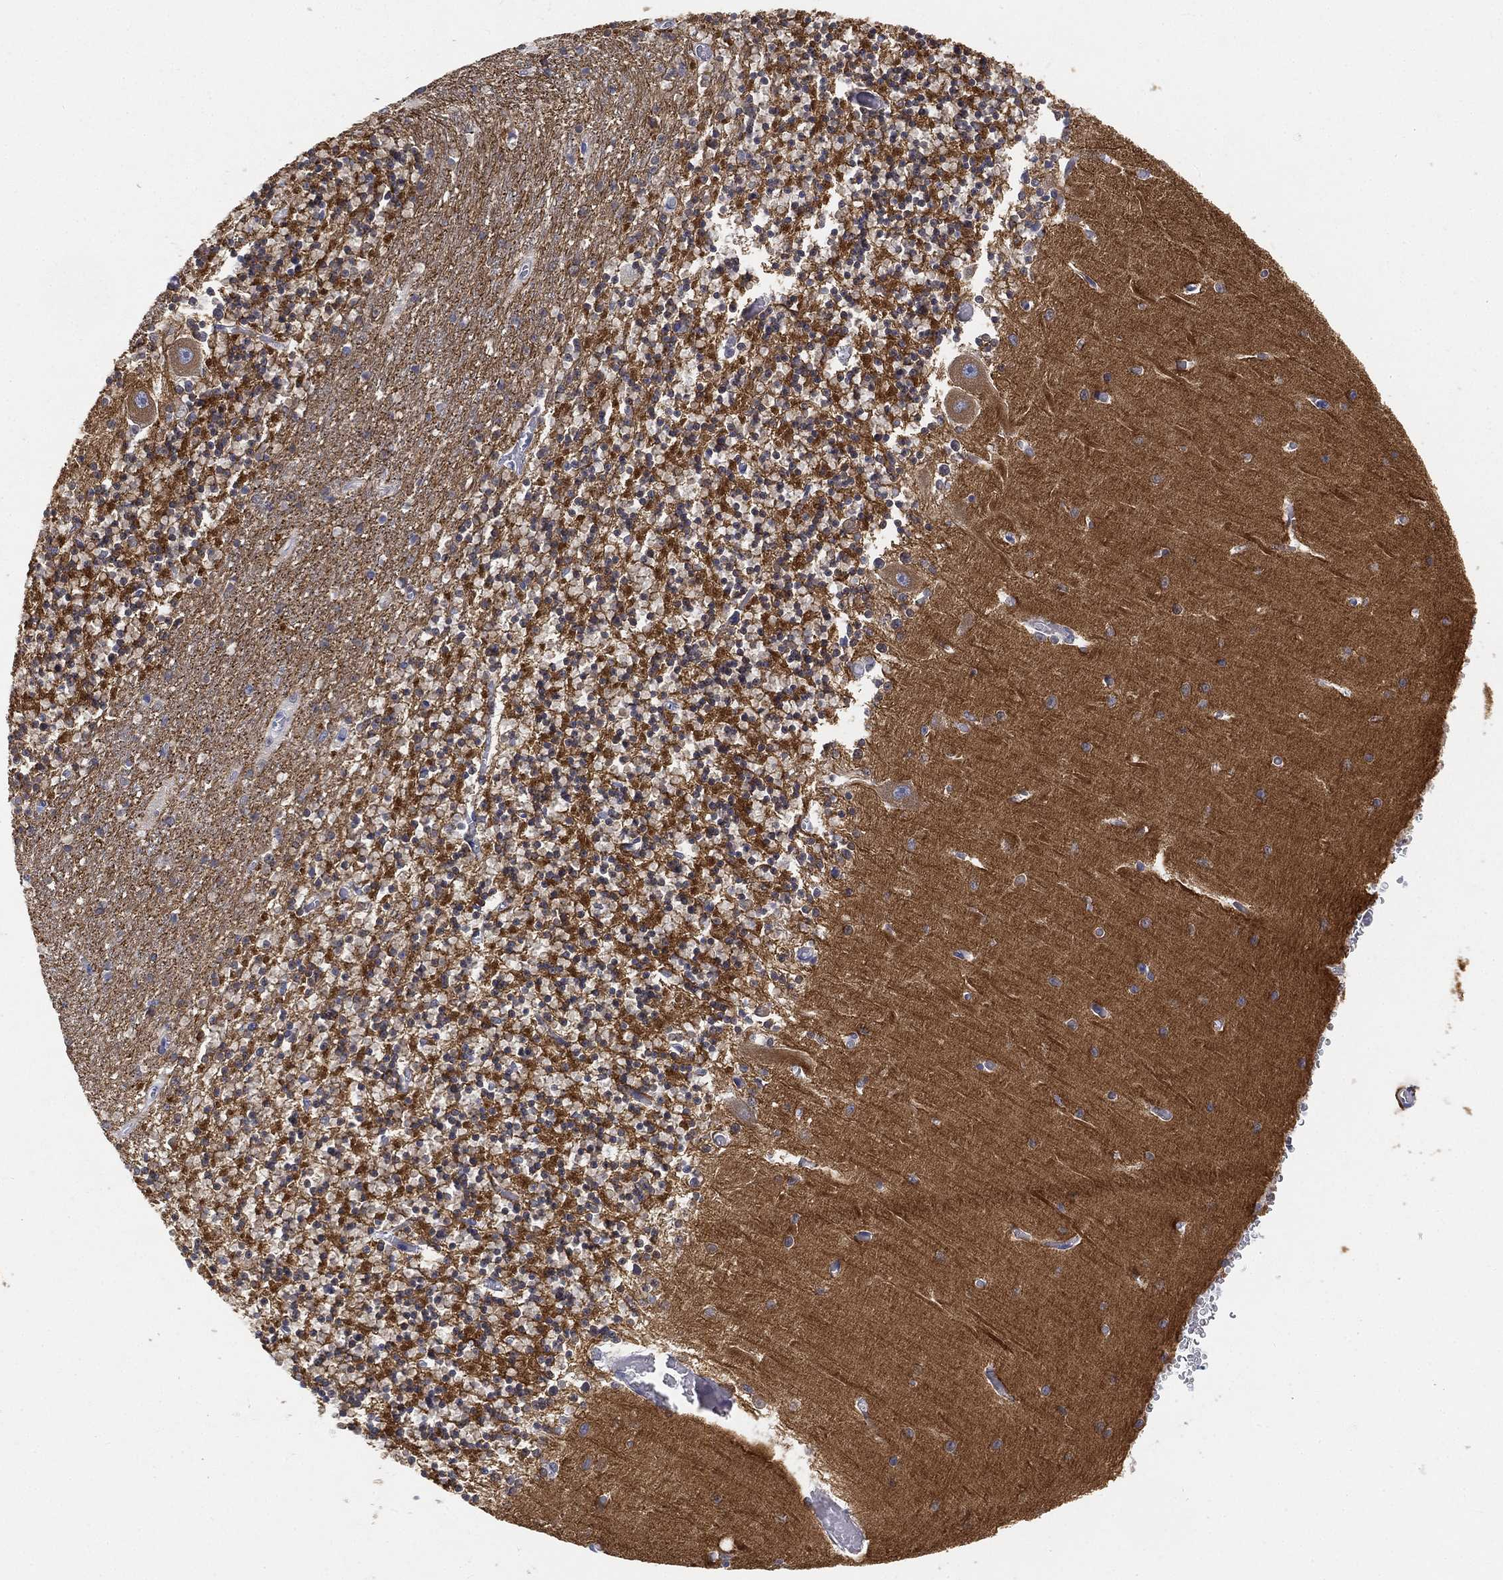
{"staining": {"intensity": "negative", "quantity": "none", "location": "none"}, "tissue": "cerebellum", "cell_type": "Cells in granular layer", "image_type": "normal", "snomed": [{"axis": "morphology", "description": "Normal tissue, NOS"}, {"axis": "topography", "description": "Cerebellum"}], "caption": "Image shows no significant protein positivity in cells in granular layer of normal cerebellum. The staining was performed using DAB (3,3'-diaminobenzidine) to visualize the protein expression in brown, while the nuclei were stained in blue with hematoxylin (Magnification: 20x).", "gene": "TMEM25", "patient": {"sex": "female", "age": 64}}